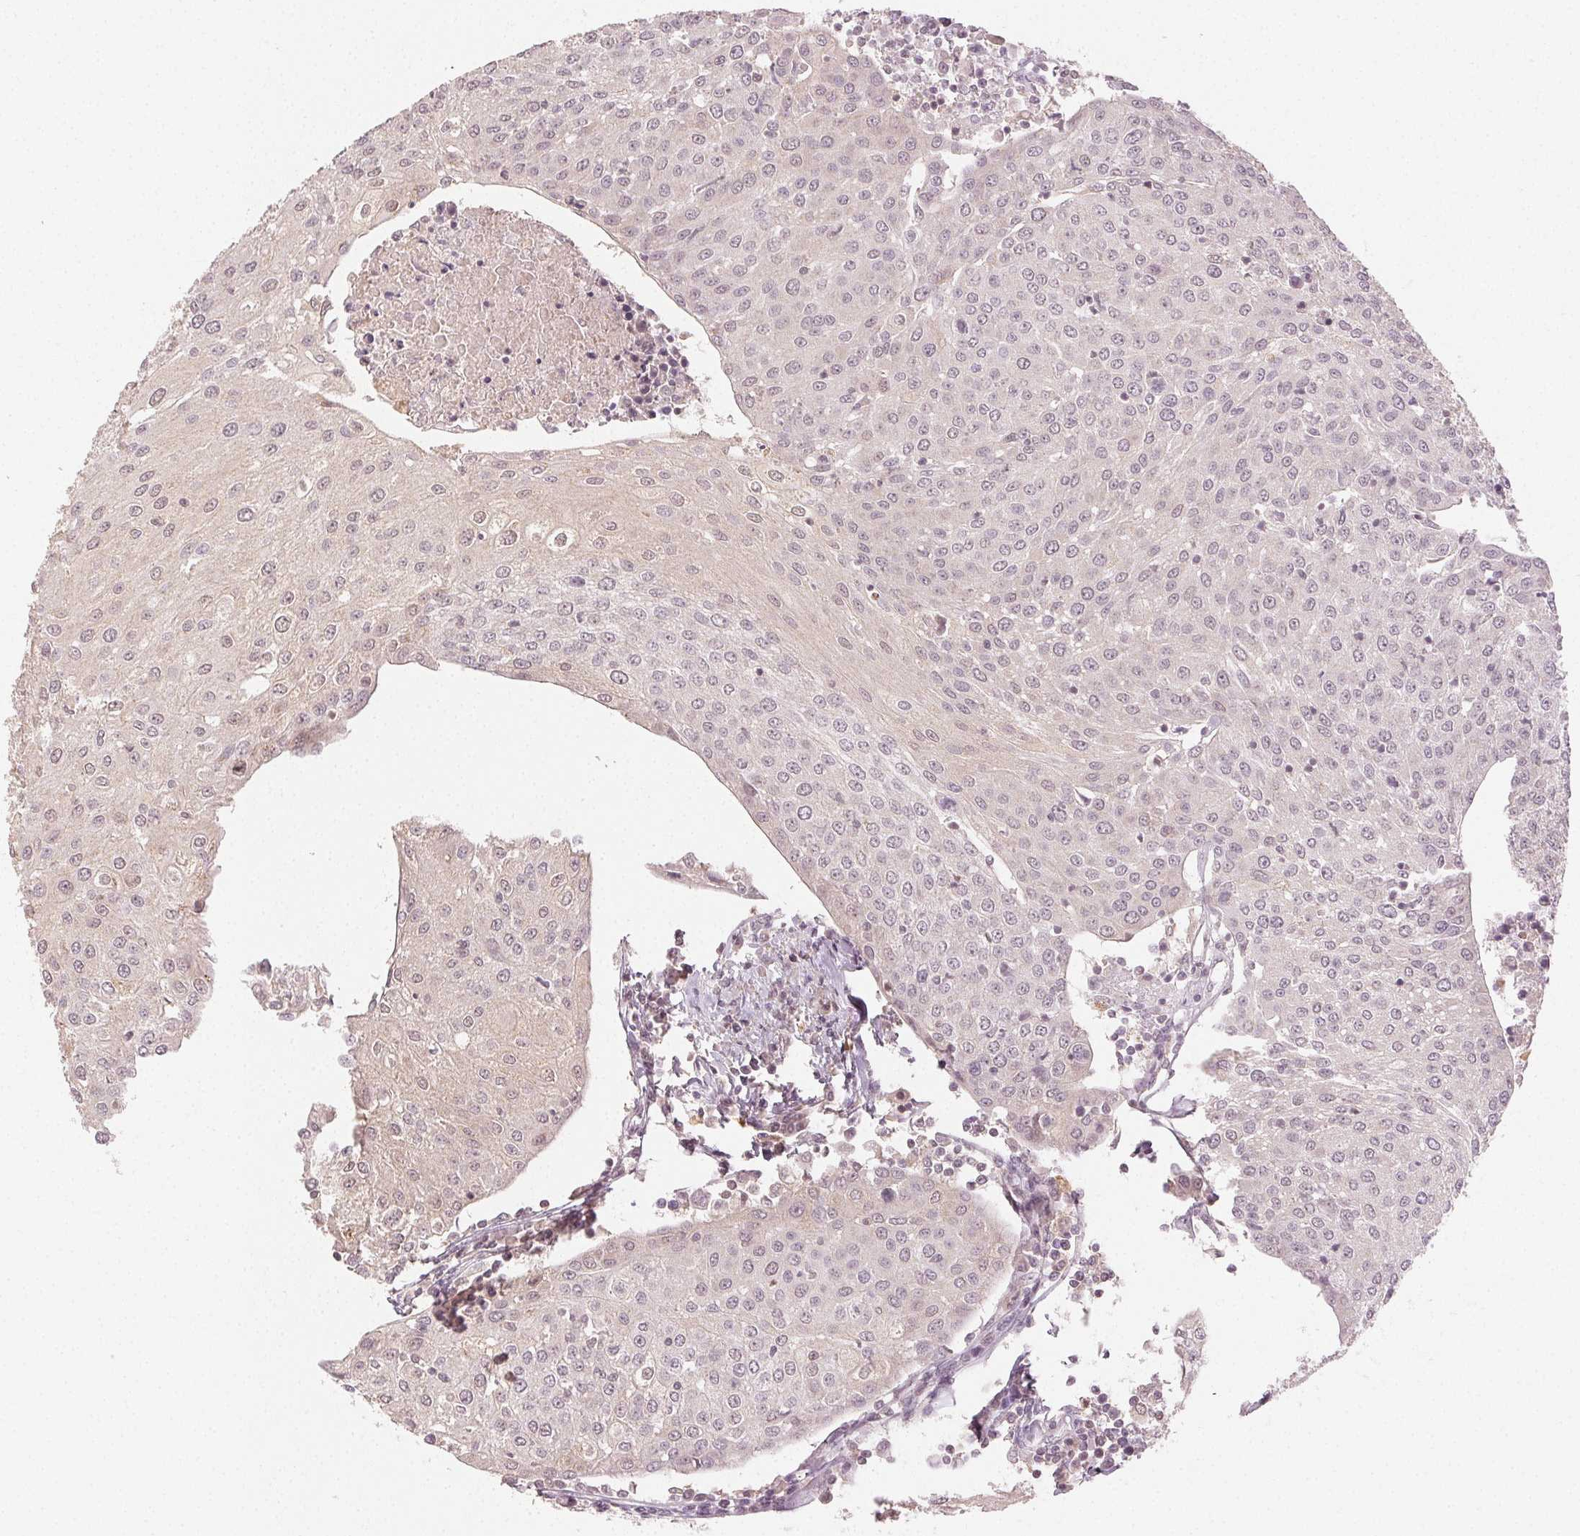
{"staining": {"intensity": "negative", "quantity": "none", "location": "none"}, "tissue": "urothelial cancer", "cell_type": "Tumor cells", "image_type": "cancer", "snomed": [{"axis": "morphology", "description": "Urothelial carcinoma, High grade"}, {"axis": "topography", "description": "Urinary bladder"}], "caption": "A high-resolution micrograph shows immunohistochemistry staining of urothelial carcinoma (high-grade), which shows no significant staining in tumor cells.", "gene": "MAPK14", "patient": {"sex": "female", "age": 85}}